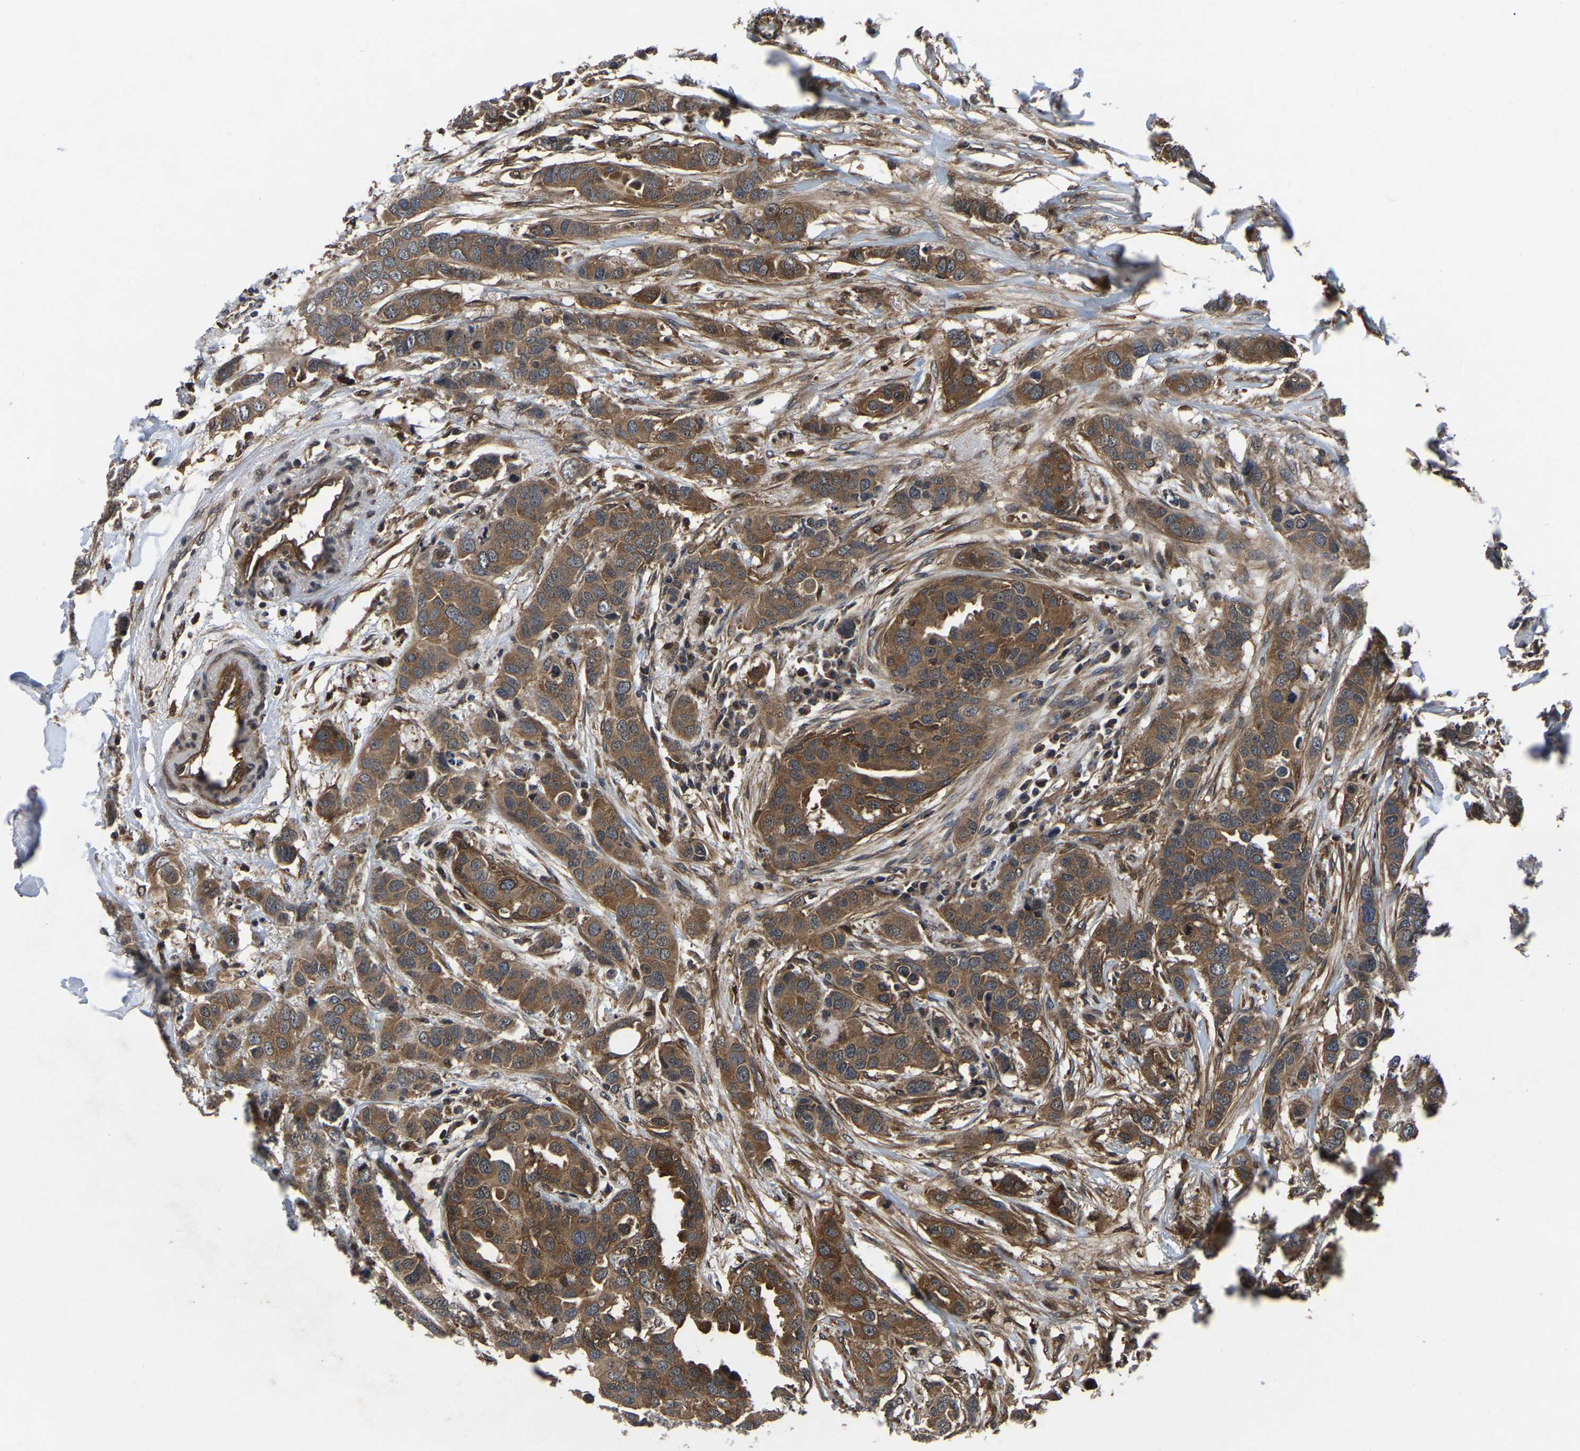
{"staining": {"intensity": "moderate", "quantity": ">75%", "location": "cytoplasmic/membranous"}, "tissue": "breast cancer", "cell_type": "Tumor cells", "image_type": "cancer", "snomed": [{"axis": "morphology", "description": "Duct carcinoma"}, {"axis": "topography", "description": "Breast"}], "caption": "The micrograph reveals immunohistochemical staining of breast cancer. There is moderate cytoplasmic/membranous positivity is appreciated in about >75% of tumor cells.", "gene": "FGD5", "patient": {"sex": "female", "age": 50}}